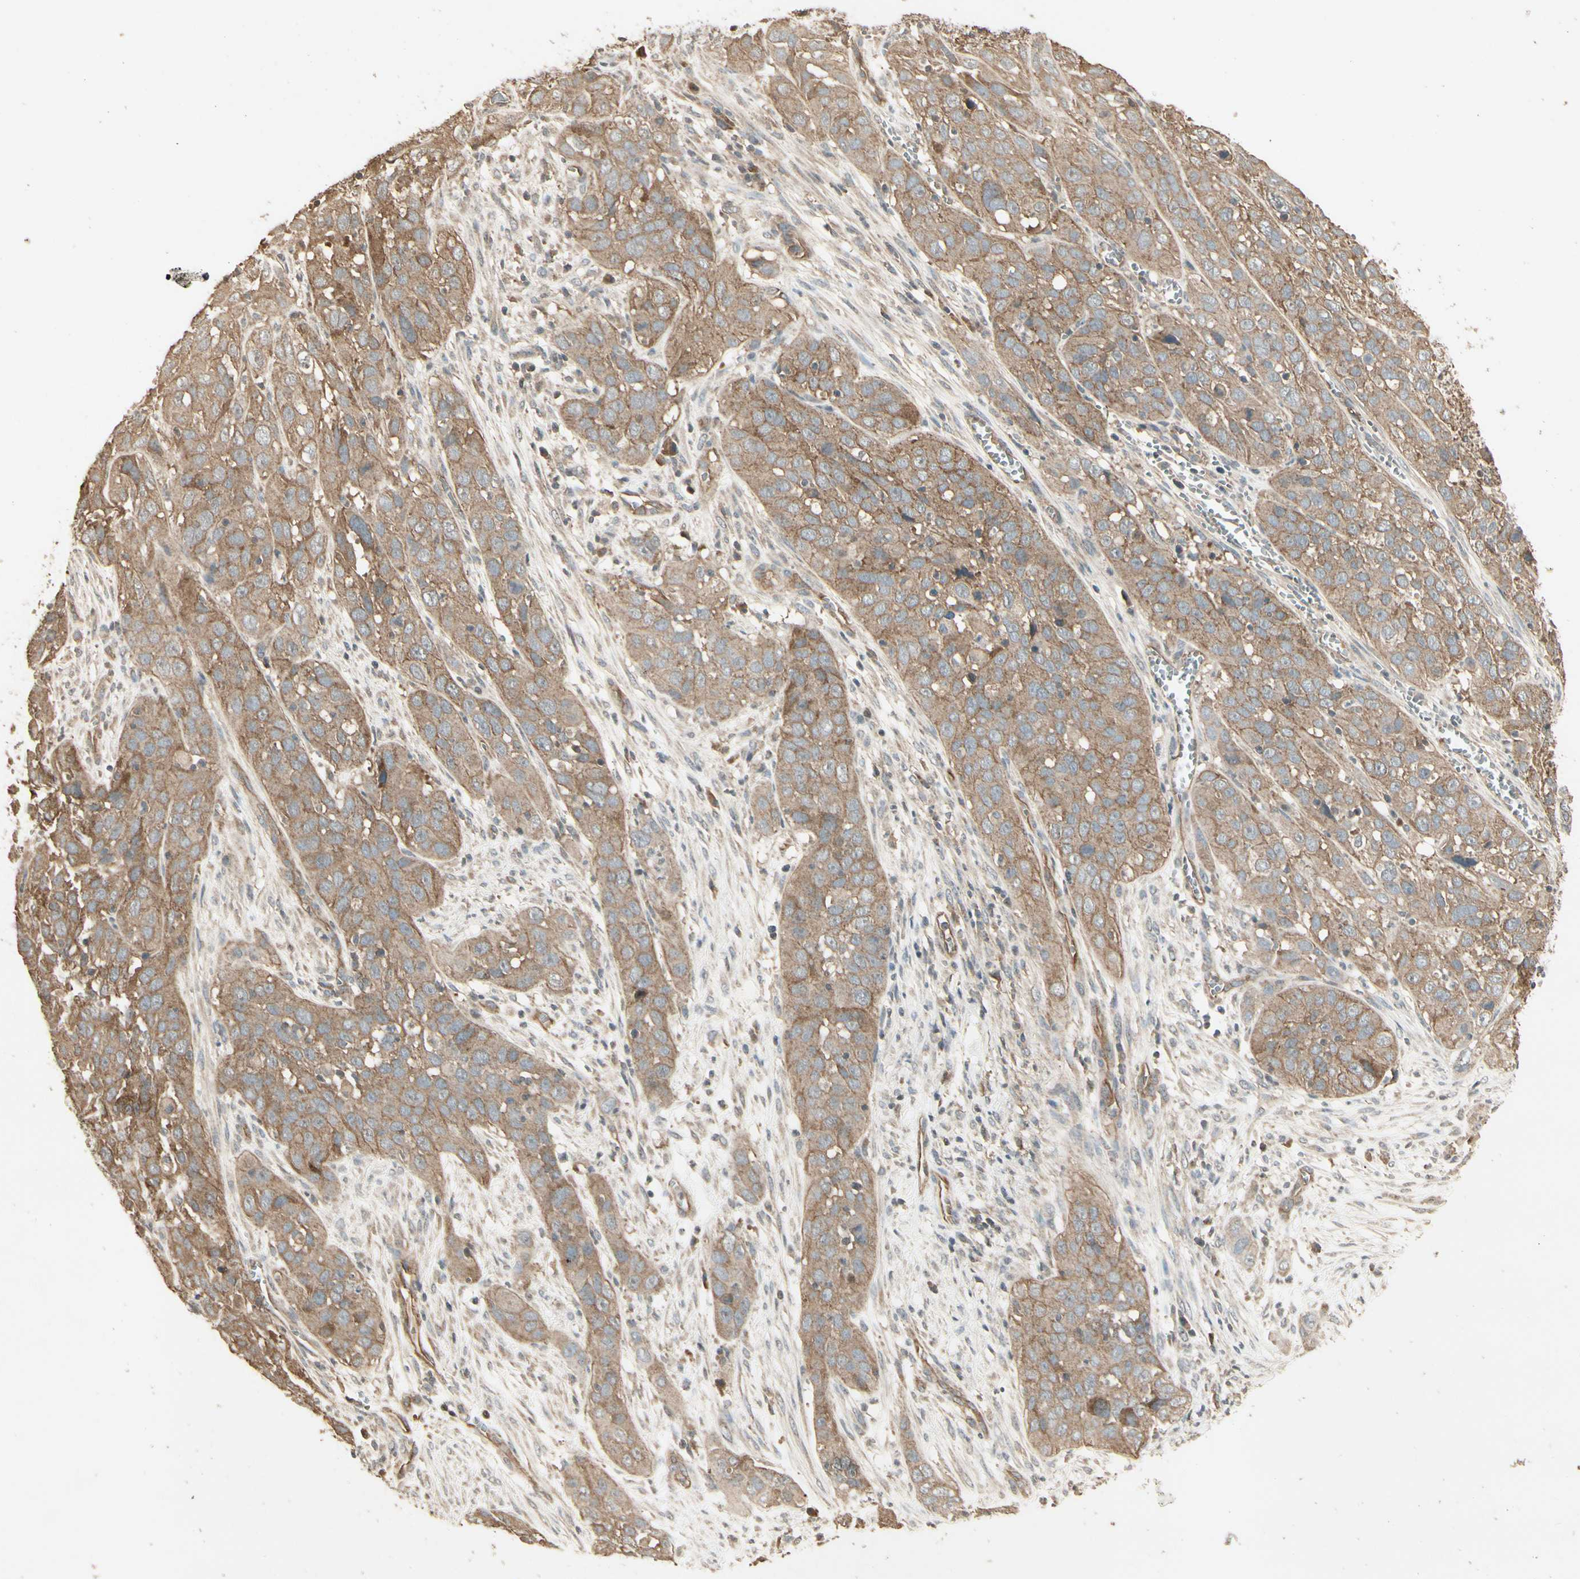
{"staining": {"intensity": "moderate", "quantity": ">75%", "location": "cytoplasmic/membranous"}, "tissue": "cervical cancer", "cell_type": "Tumor cells", "image_type": "cancer", "snomed": [{"axis": "morphology", "description": "Squamous cell carcinoma, NOS"}, {"axis": "topography", "description": "Cervix"}], "caption": "Immunohistochemistry micrograph of cervical squamous cell carcinoma stained for a protein (brown), which shows medium levels of moderate cytoplasmic/membranous staining in about >75% of tumor cells.", "gene": "RNF180", "patient": {"sex": "female", "age": 32}}